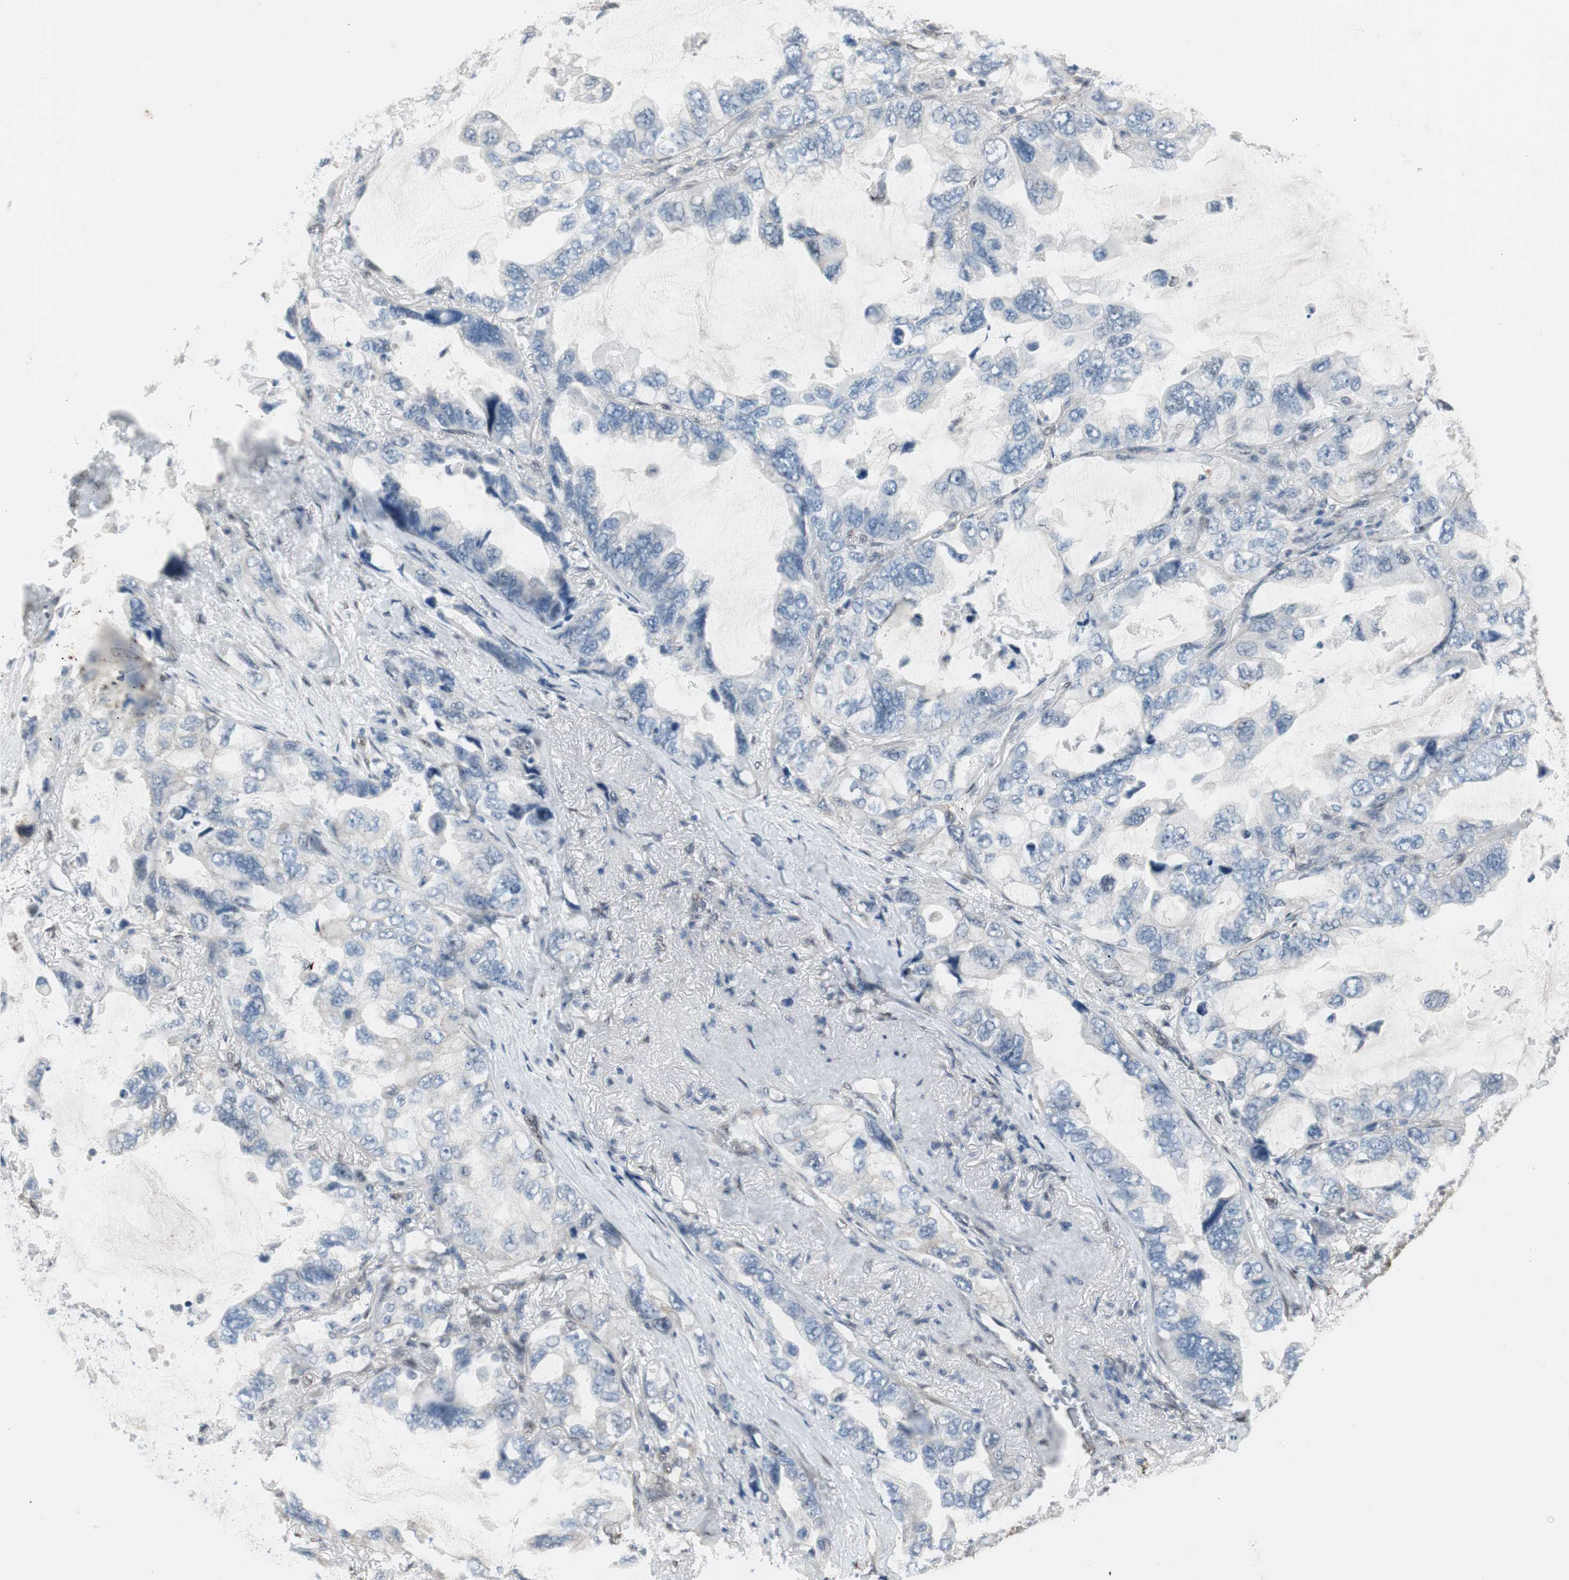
{"staining": {"intensity": "negative", "quantity": "none", "location": "none"}, "tissue": "lung cancer", "cell_type": "Tumor cells", "image_type": "cancer", "snomed": [{"axis": "morphology", "description": "Squamous cell carcinoma, NOS"}, {"axis": "topography", "description": "Lung"}], "caption": "IHC of human lung cancer (squamous cell carcinoma) reveals no positivity in tumor cells. The staining was performed using DAB (3,3'-diaminobenzidine) to visualize the protein expression in brown, while the nuclei were stained in blue with hematoxylin (Magnification: 20x).", "gene": "PML", "patient": {"sex": "female", "age": 73}}